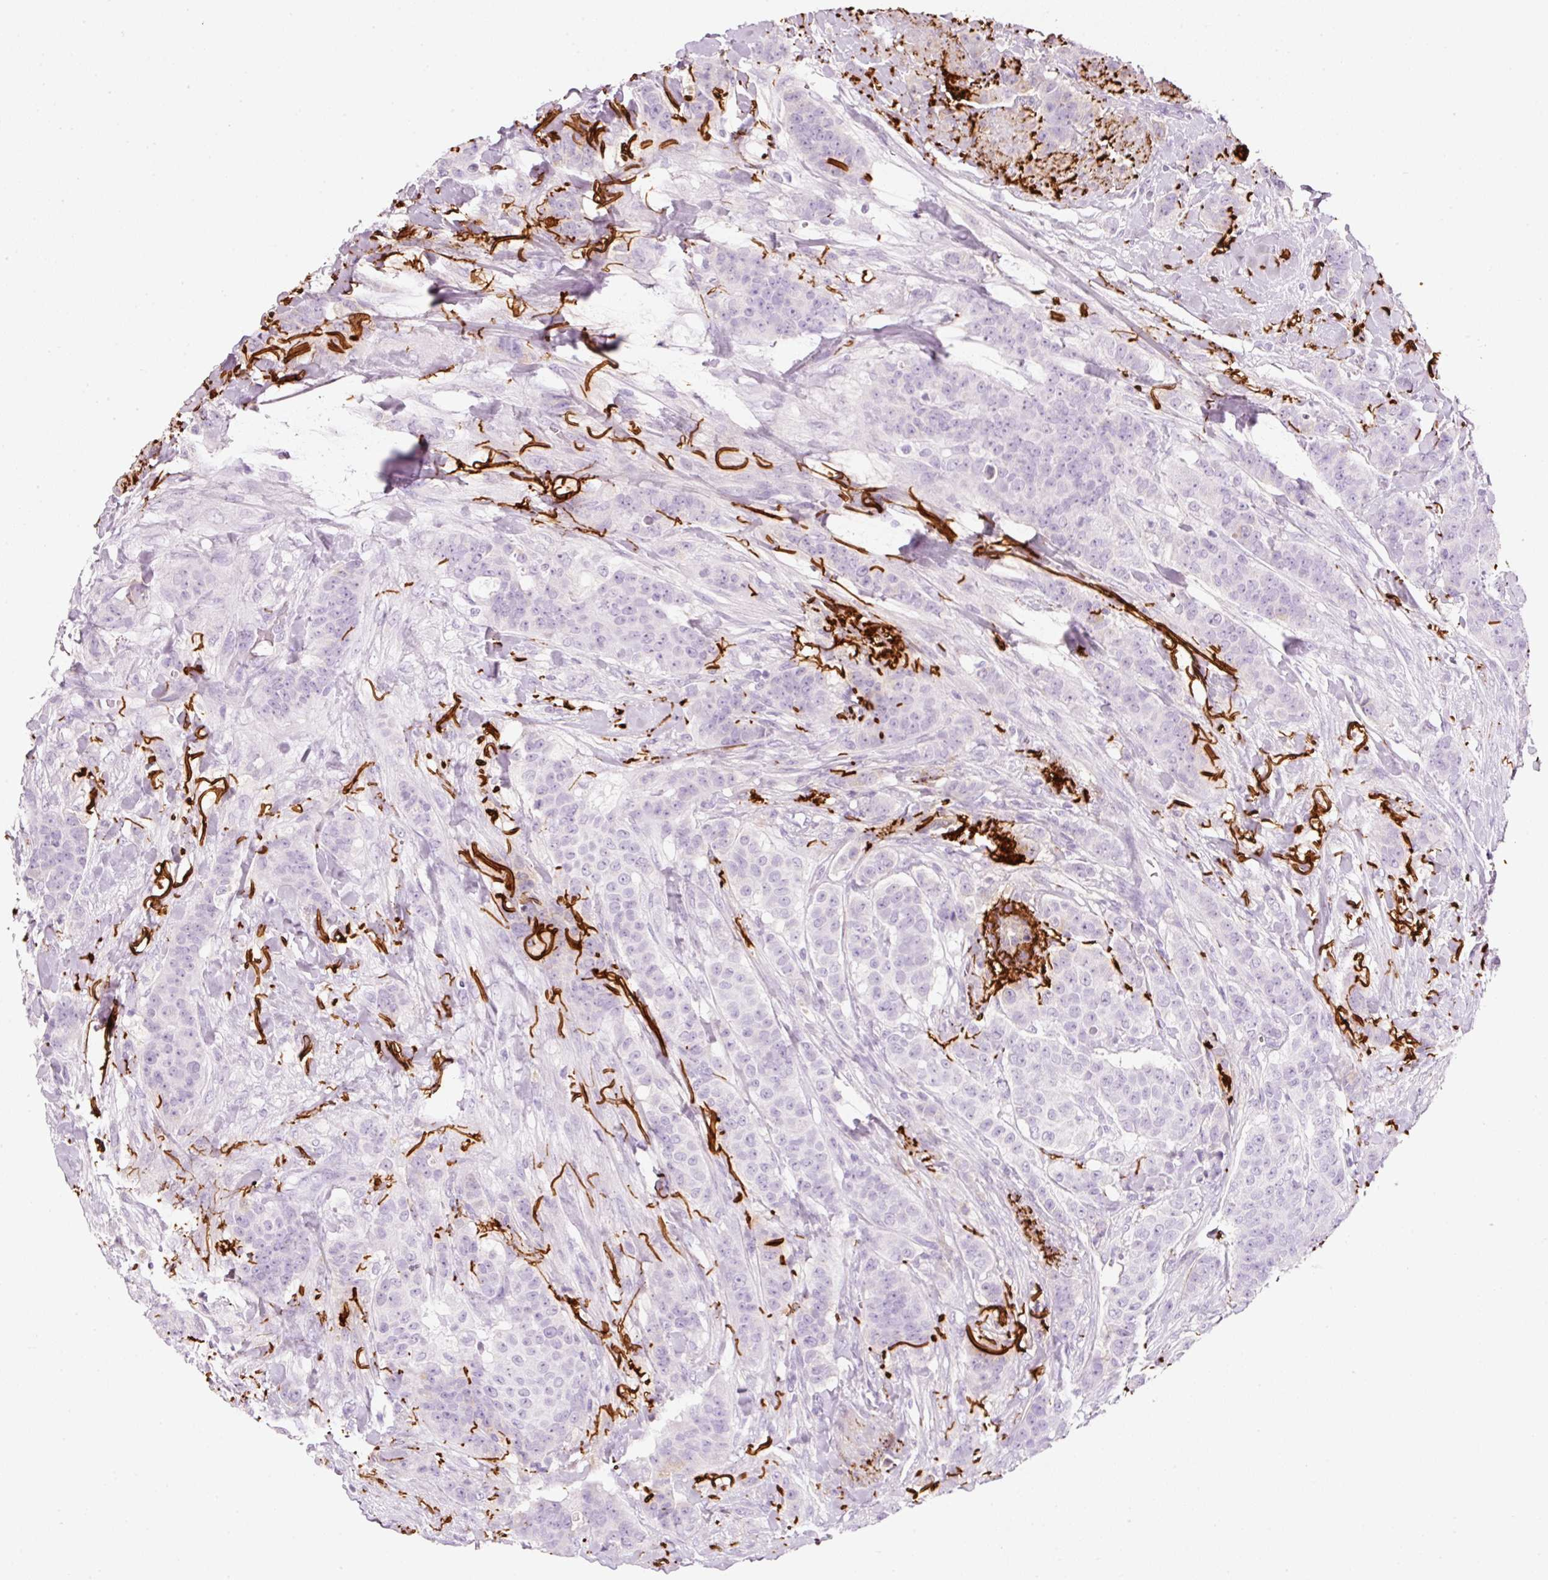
{"staining": {"intensity": "negative", "quantity": "none", "location": "none"}, "tissue": "breast cancer", "cell_type": "Tumor cells", "image_type": "cancer", "snomed": [{"axis": "morphology", "description": "Duct carcinoma"}, {"axis": "topography", "description": "Breast"}], "caption": "Breast cancer stained for a protein using immunohistochemistry shows no positivity tumor cells.", "gene": "MFAP4", "patient": {"sex": "female", "age": 40}}